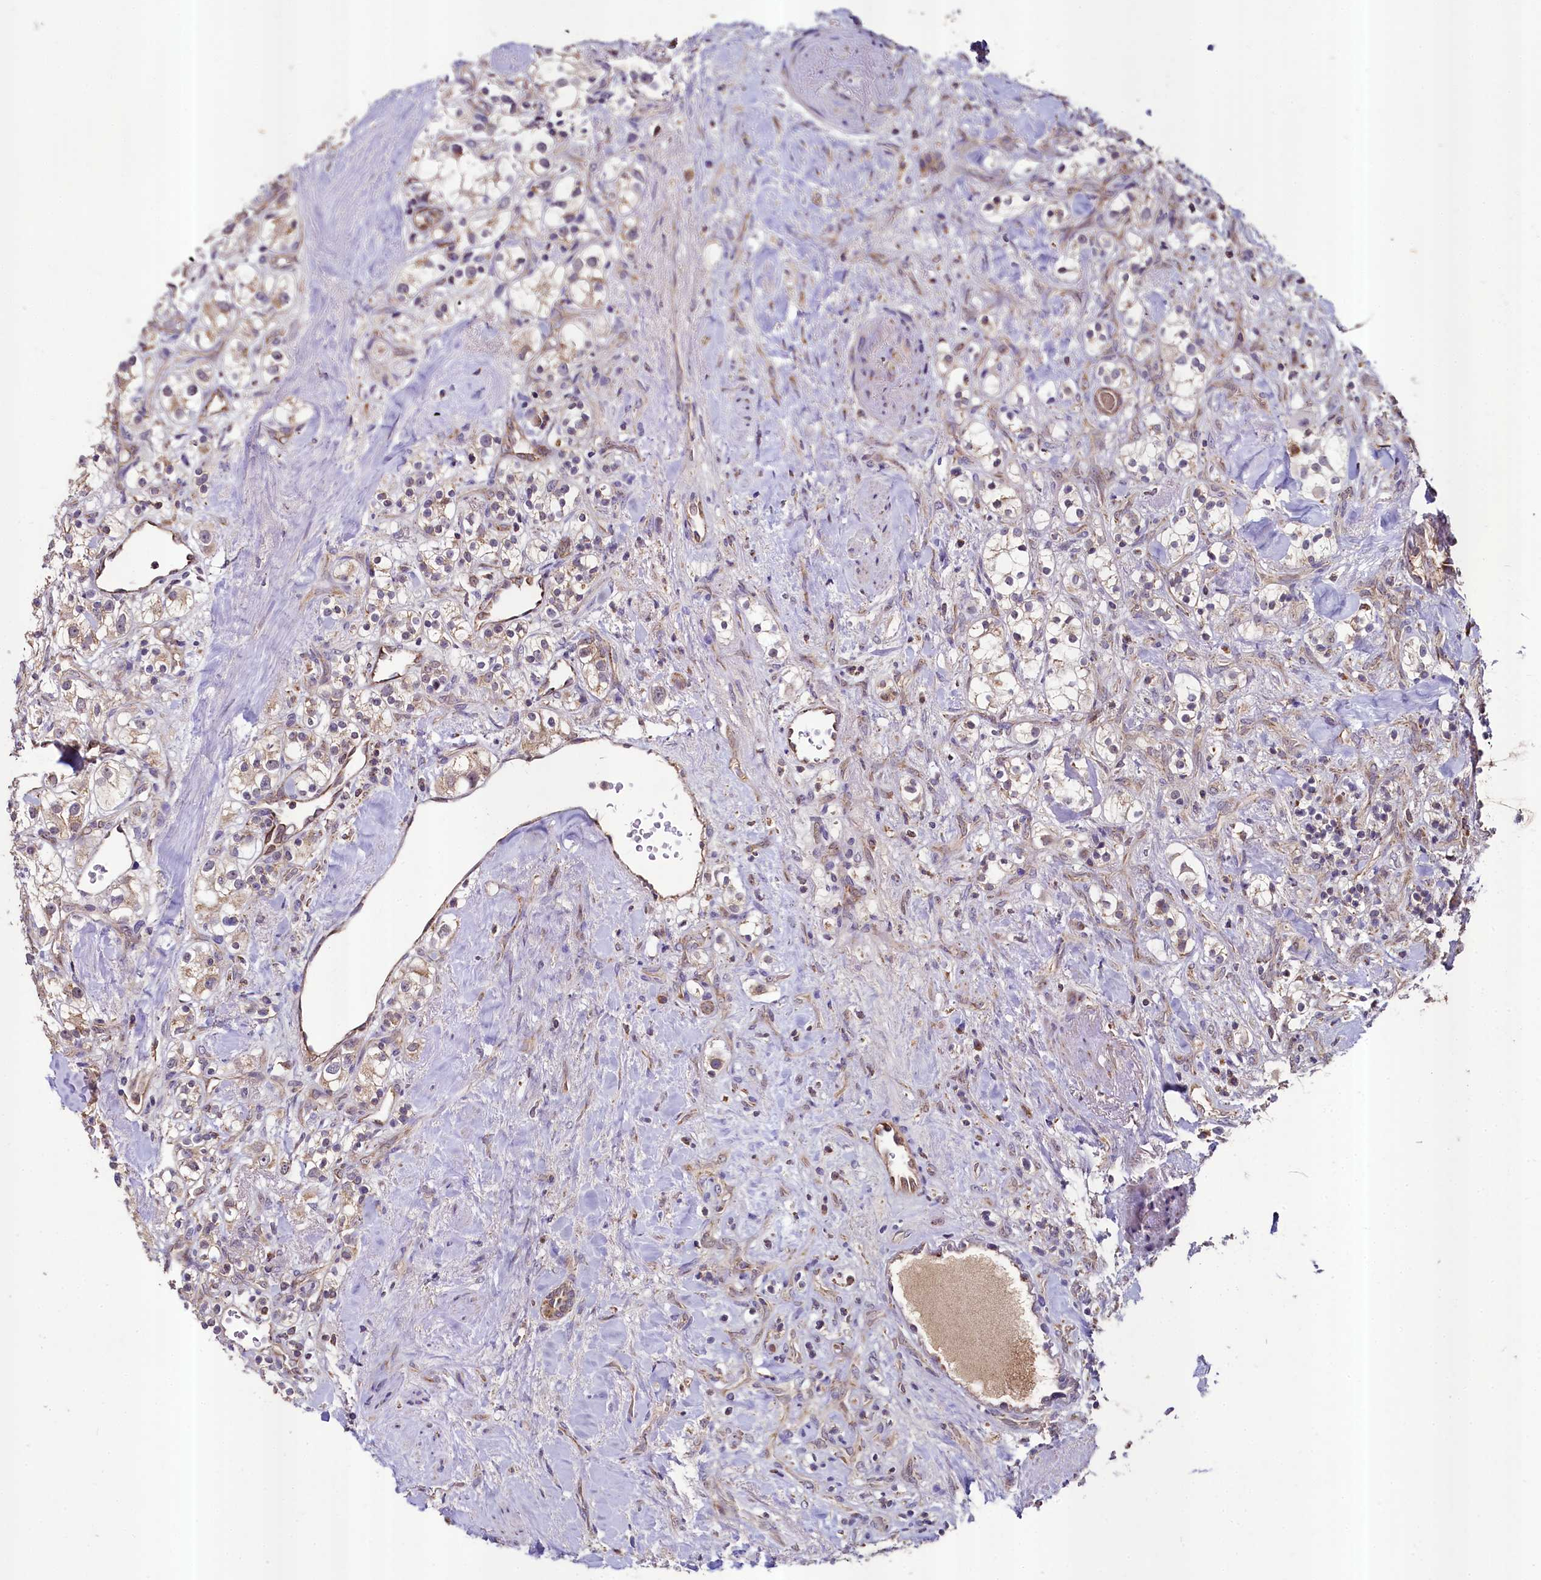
{"staining": {"intensity": "moderate", "quantity": "<25%", "location": "cytoplasmic/membranous"}, "tissue": "renal cancer", "cell_type": "Tumor cells", "image_type": "cancer", "snomed": [{"axis": "morphology", "description": "Adenocarcinoma, NOS"}, {"axis": "topography", "description": "Kidney"}], "caption": "Renal cancer (adenocarcinoma) stained for a protein exhibits moderate cytoplasmic/membranous positivity in tumor cells.", "gene": "METTL4", "patient": {"sex": "male", "age": 77}}